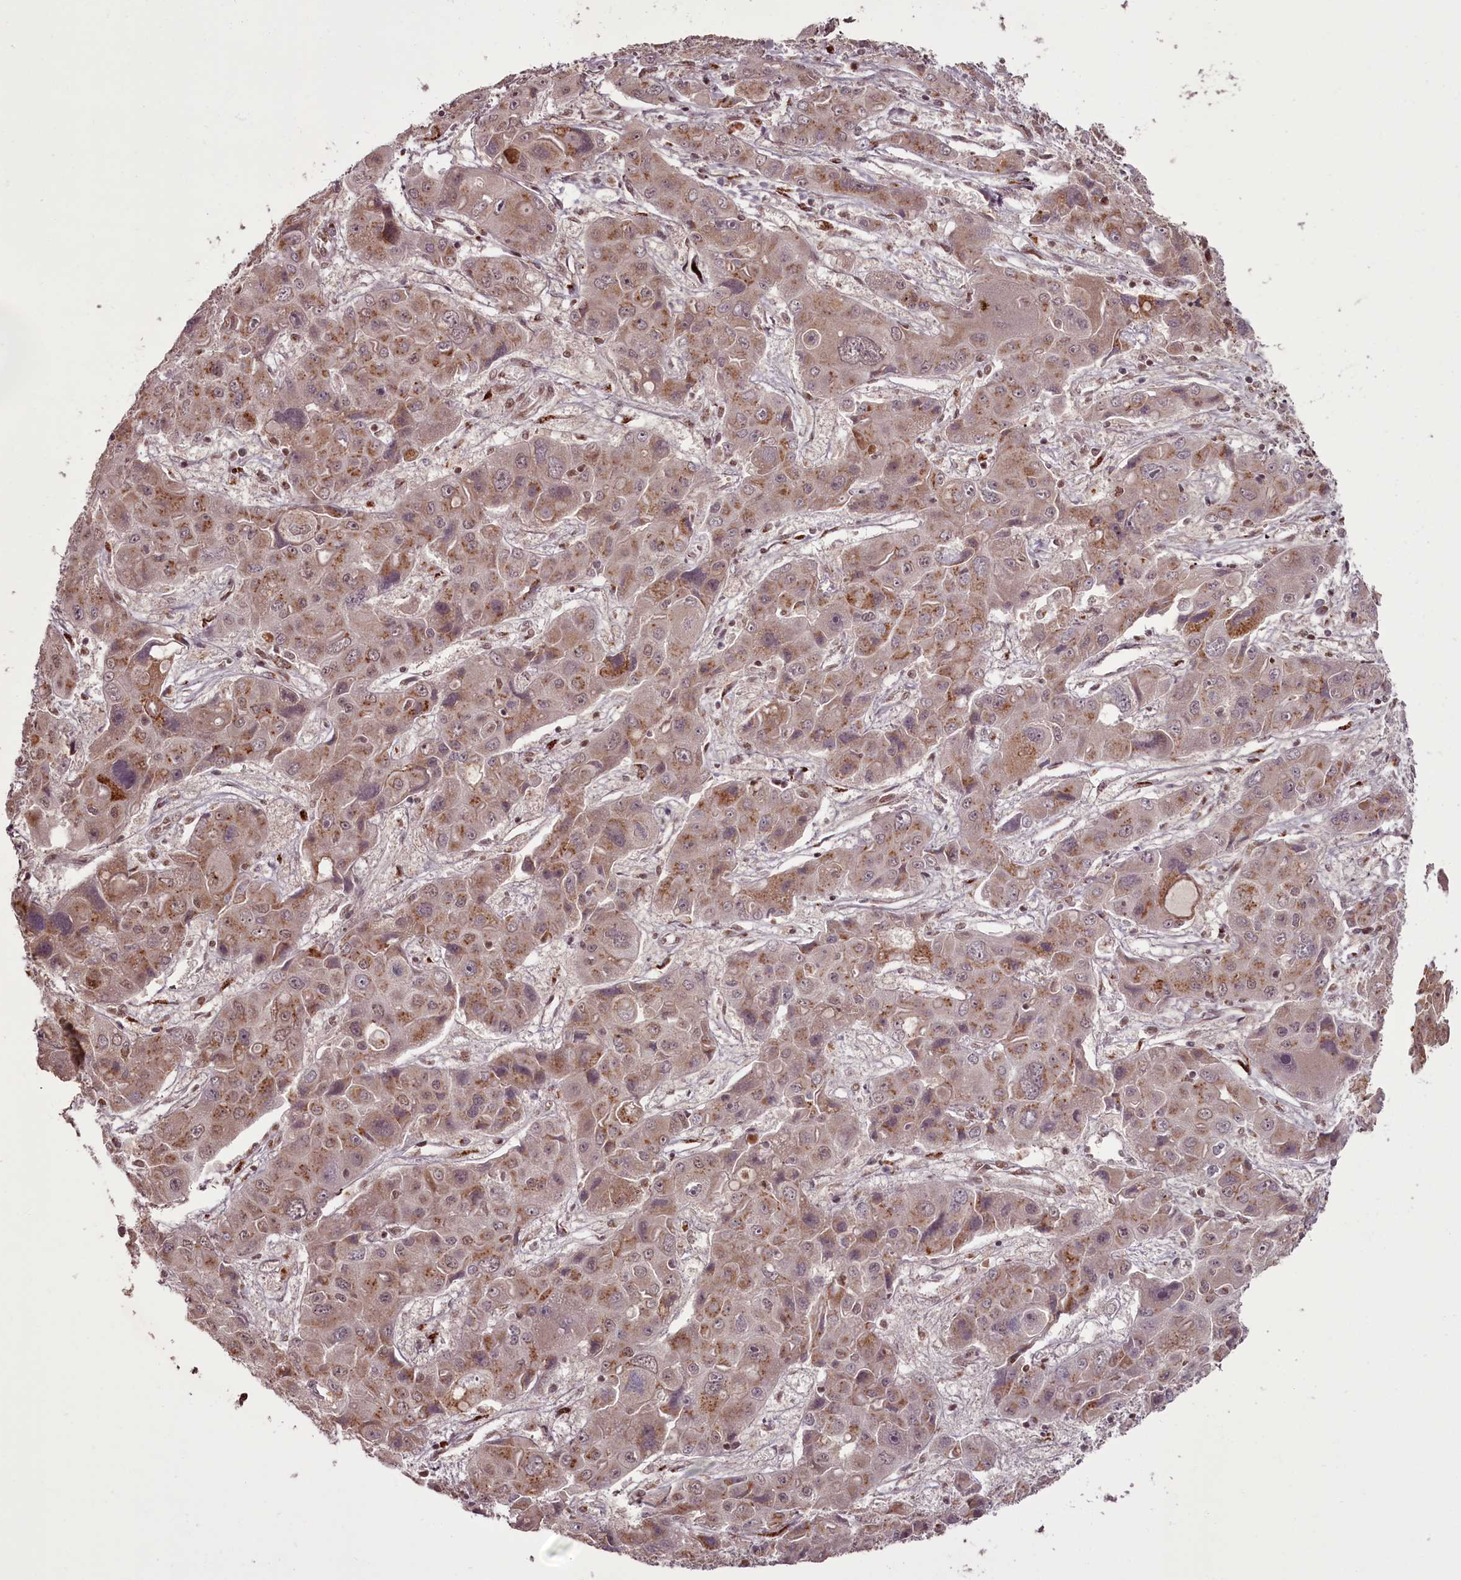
{"staining": {"intensity": "moderate", "quantity": "25%-75%", "location": "cytoplasmic/membranous"}, "tissue": "liver cancer", "cell_type": "Tumor cells", "image_type": "cancer", "snomed": [{"axis": "morphology", "description": "Cholangiocarcinoma"}, {"axis": "topography", "description": "Liver"}], "caption": "A medium amount of moderate cytoplasmic/membranous positivity is present in about 25%-75% of tumor cells in liver cholangiocarcinoma tissue. (Brightfield microscopy of DAB IHC at high magnification).", "gene": "CEP83", "patient": {"sex": "male", "age": 67}}